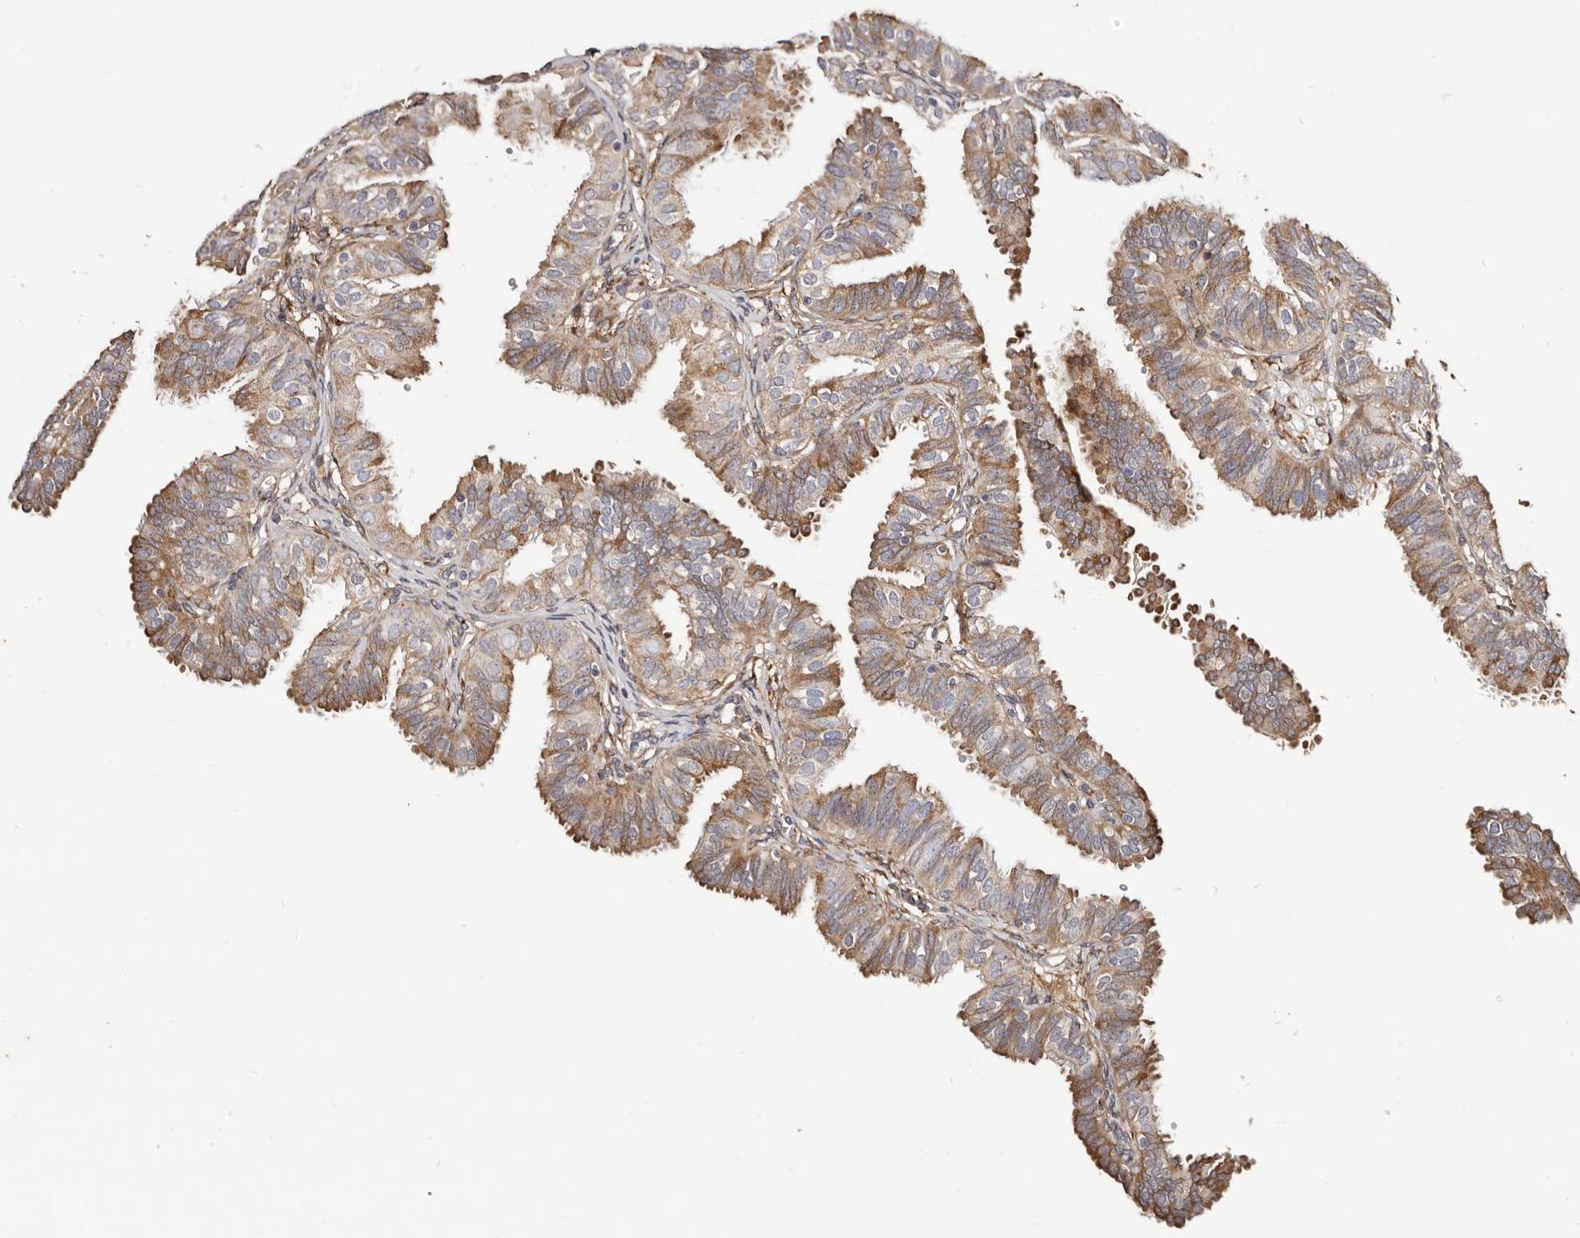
{"staining": {"intensity": "moderate", "quantity": ">75%", "location": "cytoplasmic/membranous"}, "tissue": "fallopian tube", "cell_type": "Glandular cells", "image_type": "normal", "snomed": [{"axis": "morphology", "description": "Normal tissue, NOS"}, {"axis": "topography", "description": "Fallopian tube"}], "caption": "This is a micrograph of immunohistochemistry staining of normal fallopian tube, which shows moderate positivity in the cytoplasmic/membranous of glandular cells.", "gene": "DACT2", "patient": {"sex": "female", "age": 35}}